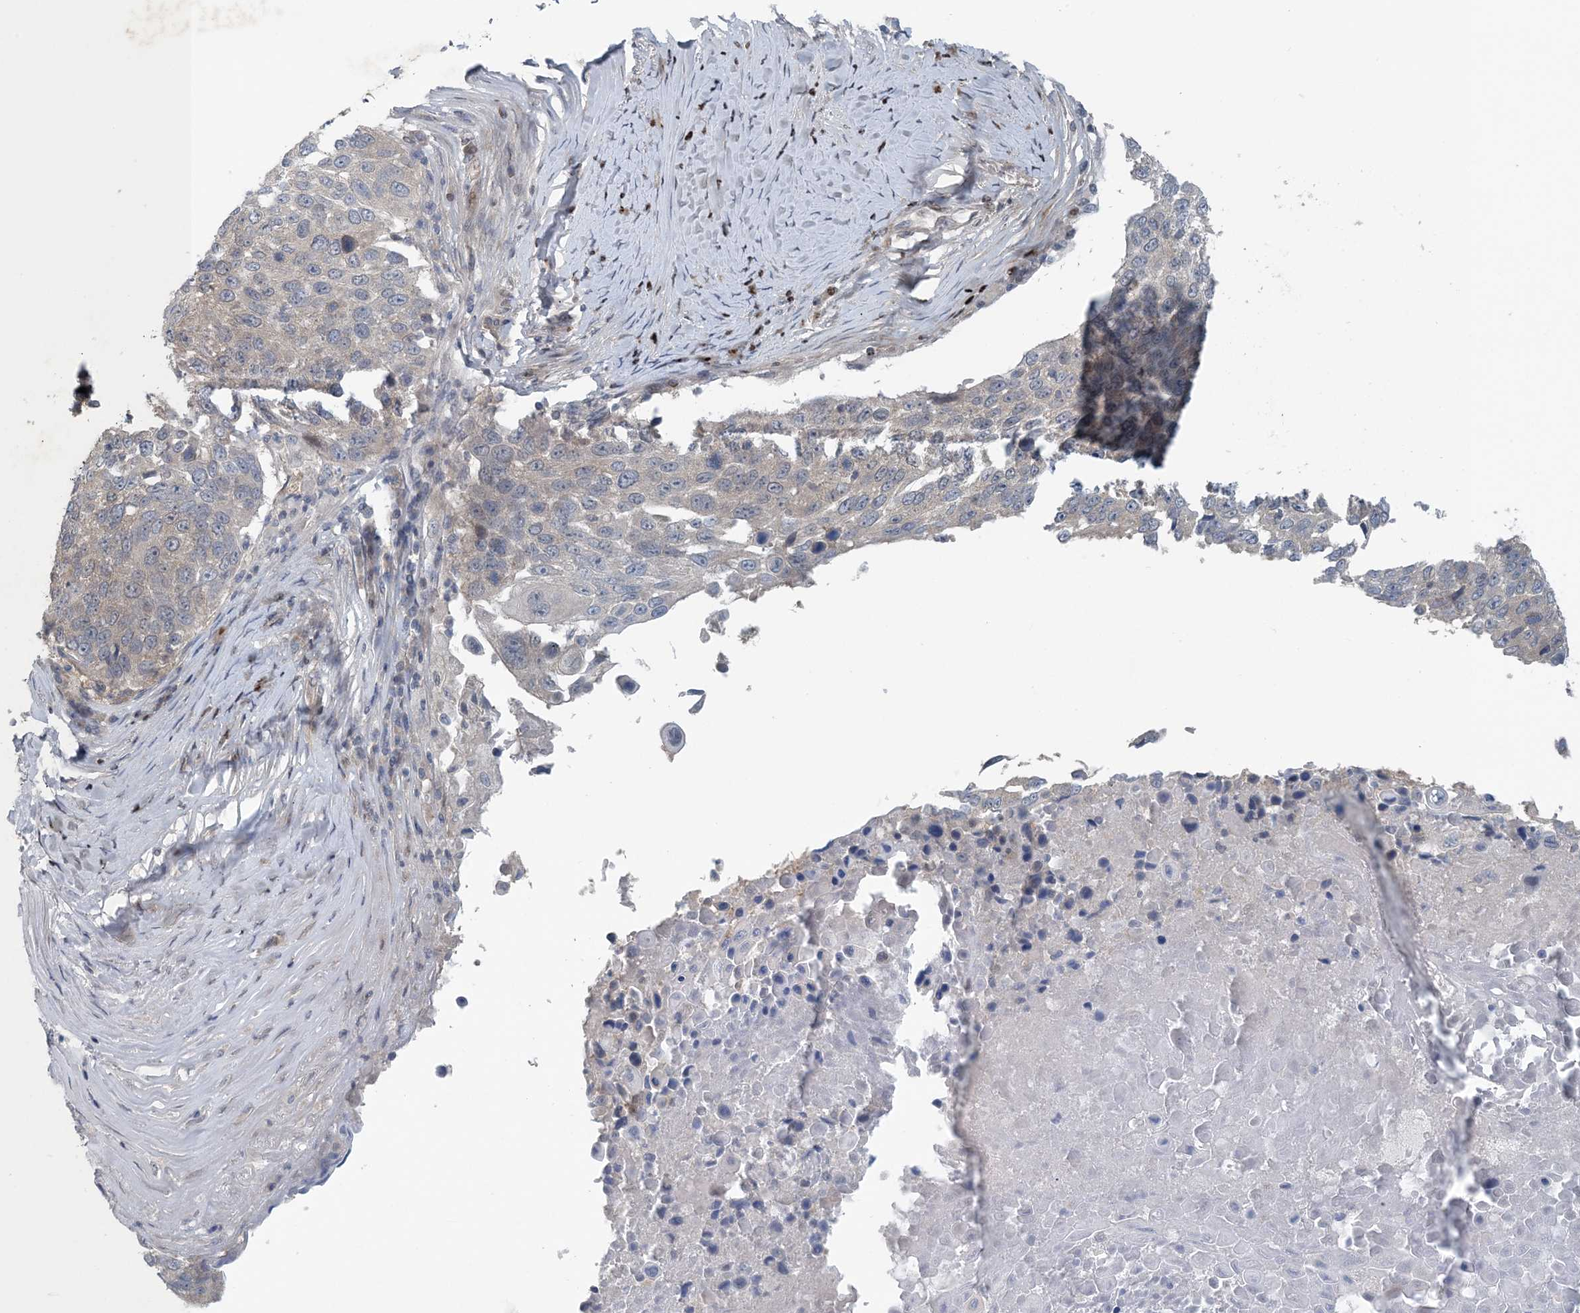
{"staining": {"intensity": "weak", "quantity": "<25%", "location": "cytoplasmic/membranous"}, "tissue": "lung cancer", "cell_type": "Tumor cells", "image_type": "cancer", "snomed": [{"axis": "morphology", "description": "Squamous cell carcinoma, NOS"}, {"axis": "topography", "description": "Lung"}], "caption": "IHC histopathology image of human lung cancer stained for a protein (brown), which exhibits no expression in tumor cells.", "gene": "HIKESHI", "patient": {"sex": "male", "age": 66}}